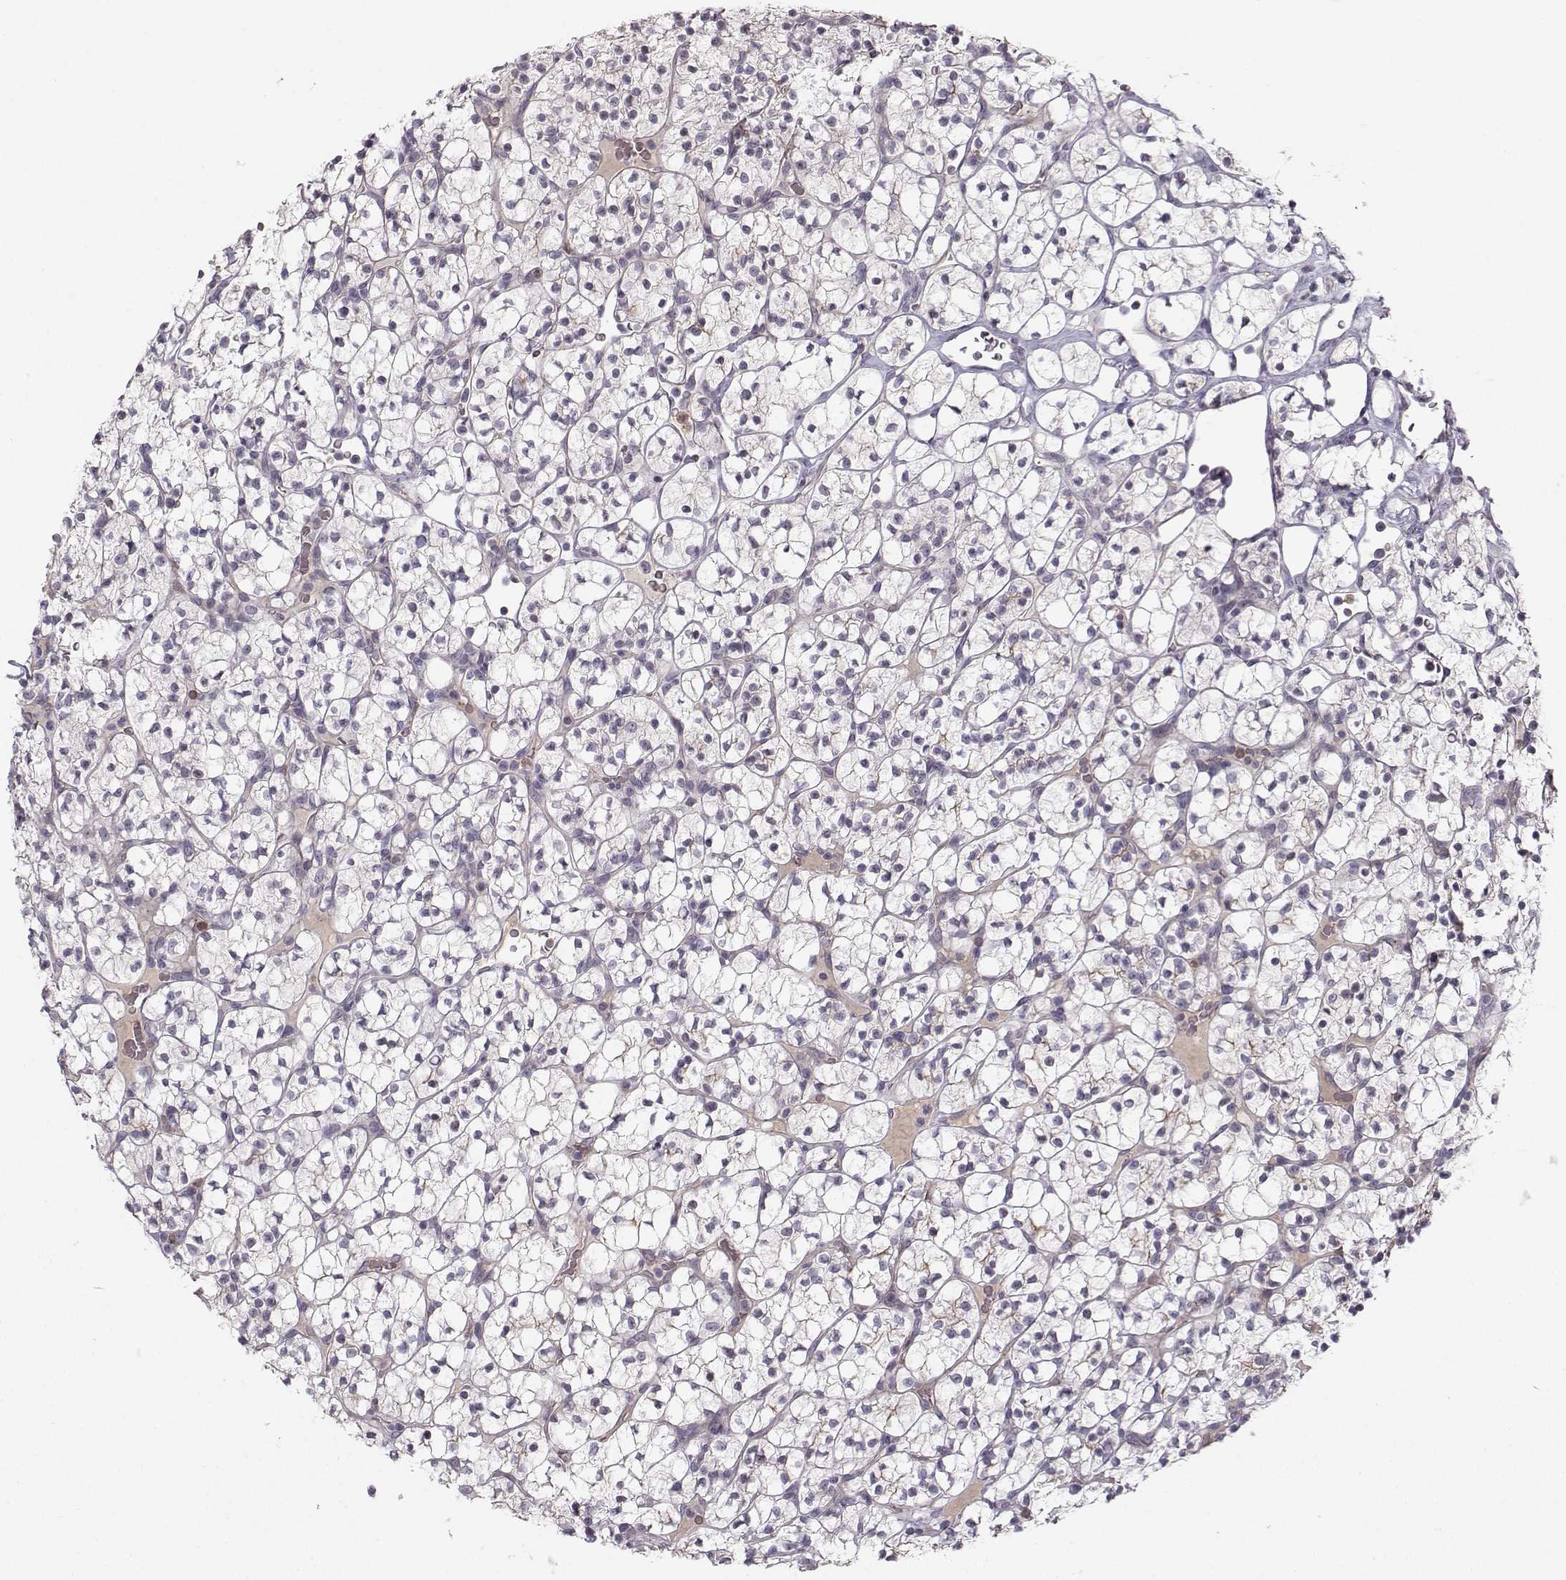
{"staining": {"intensity": "negative", "quantity": "none", "location": "none"}, "tissue": "renal cancer", "cell_type": "Tumor cells", "image_type": "cancer", "snomed": [{"axis": "morphology", "description": "Adenocarcinoma, NOS"}, {"axis": "topography", "description": "Kidney"}], "caption": "High power microscopy photomicrograph of an immunohistochemistry photomicrograph of renal adenocarcinoma, revealing no significant expression in tumor cells. (Stains: DAB immunohistochemistry (IHC) with hematoxylin counter stain, Microscopy: brightfield microscopy at high magnification).", "gene": "OPRD1", "patient": {"sex": "female", "age": 89}}